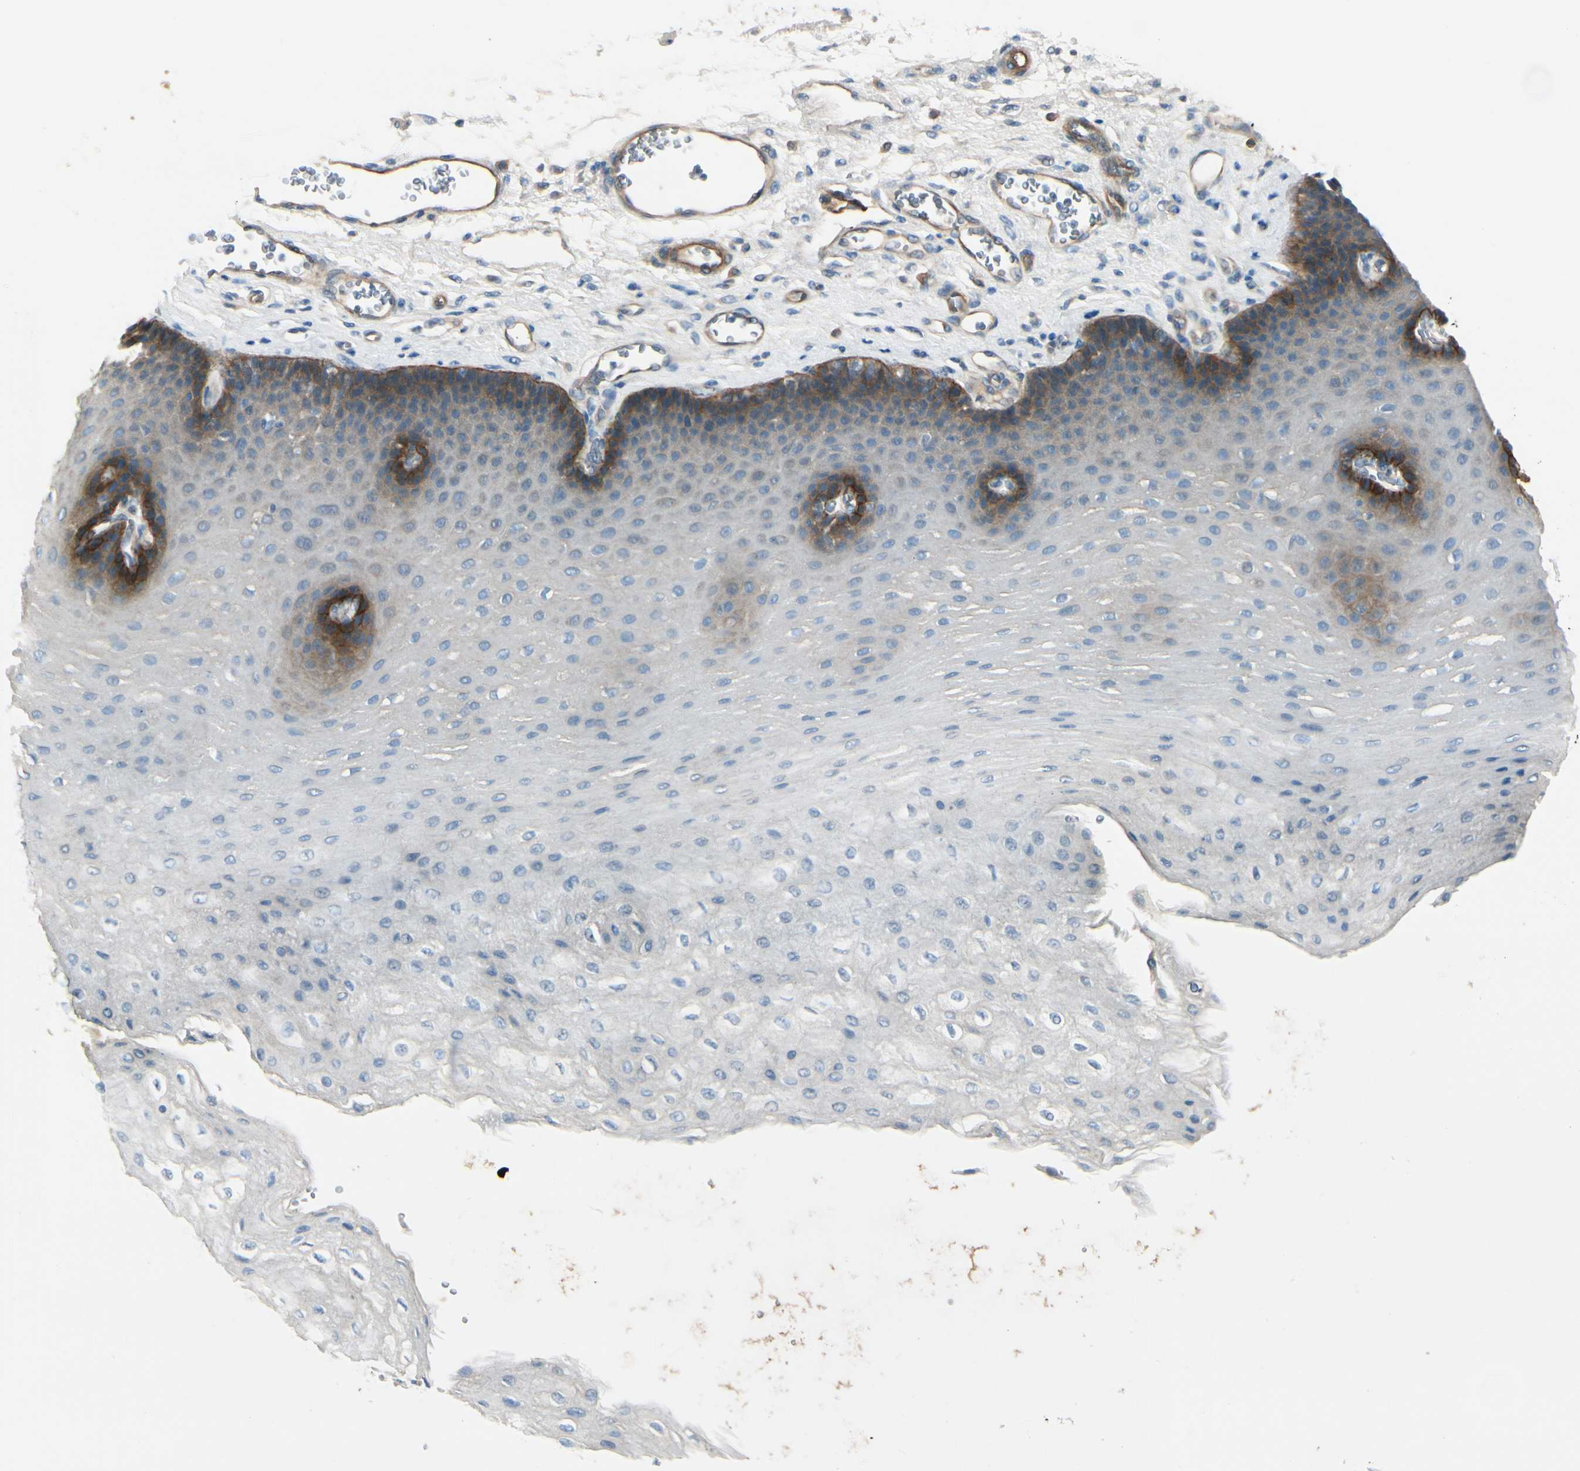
{"staining": {"intensity": "strong", "quantity": ">75%", "location": "cytoplasmic/membranous"}, "tissue": "esophagus", "cell_type": "Squamous epithelial cells", "image_type": "normal", "snomed": [{"axis": "morphology", "description": "Normal tissue, NOS"}, {"axis": "topography", "description": "Esophagus"}], "caption": "Immunohistochemical staining of unremarkable esophagus reveals high levels of strong cytoplasmic/membranous staining in about >75% of squamous epithelial cells. The staining is performed using DAB brown chromogen to label protein expression. The nuclei are counter-stained blue using hematoxylin.", "gene": "ITGA3", "patient": {"sex": "female", "age": 72}}